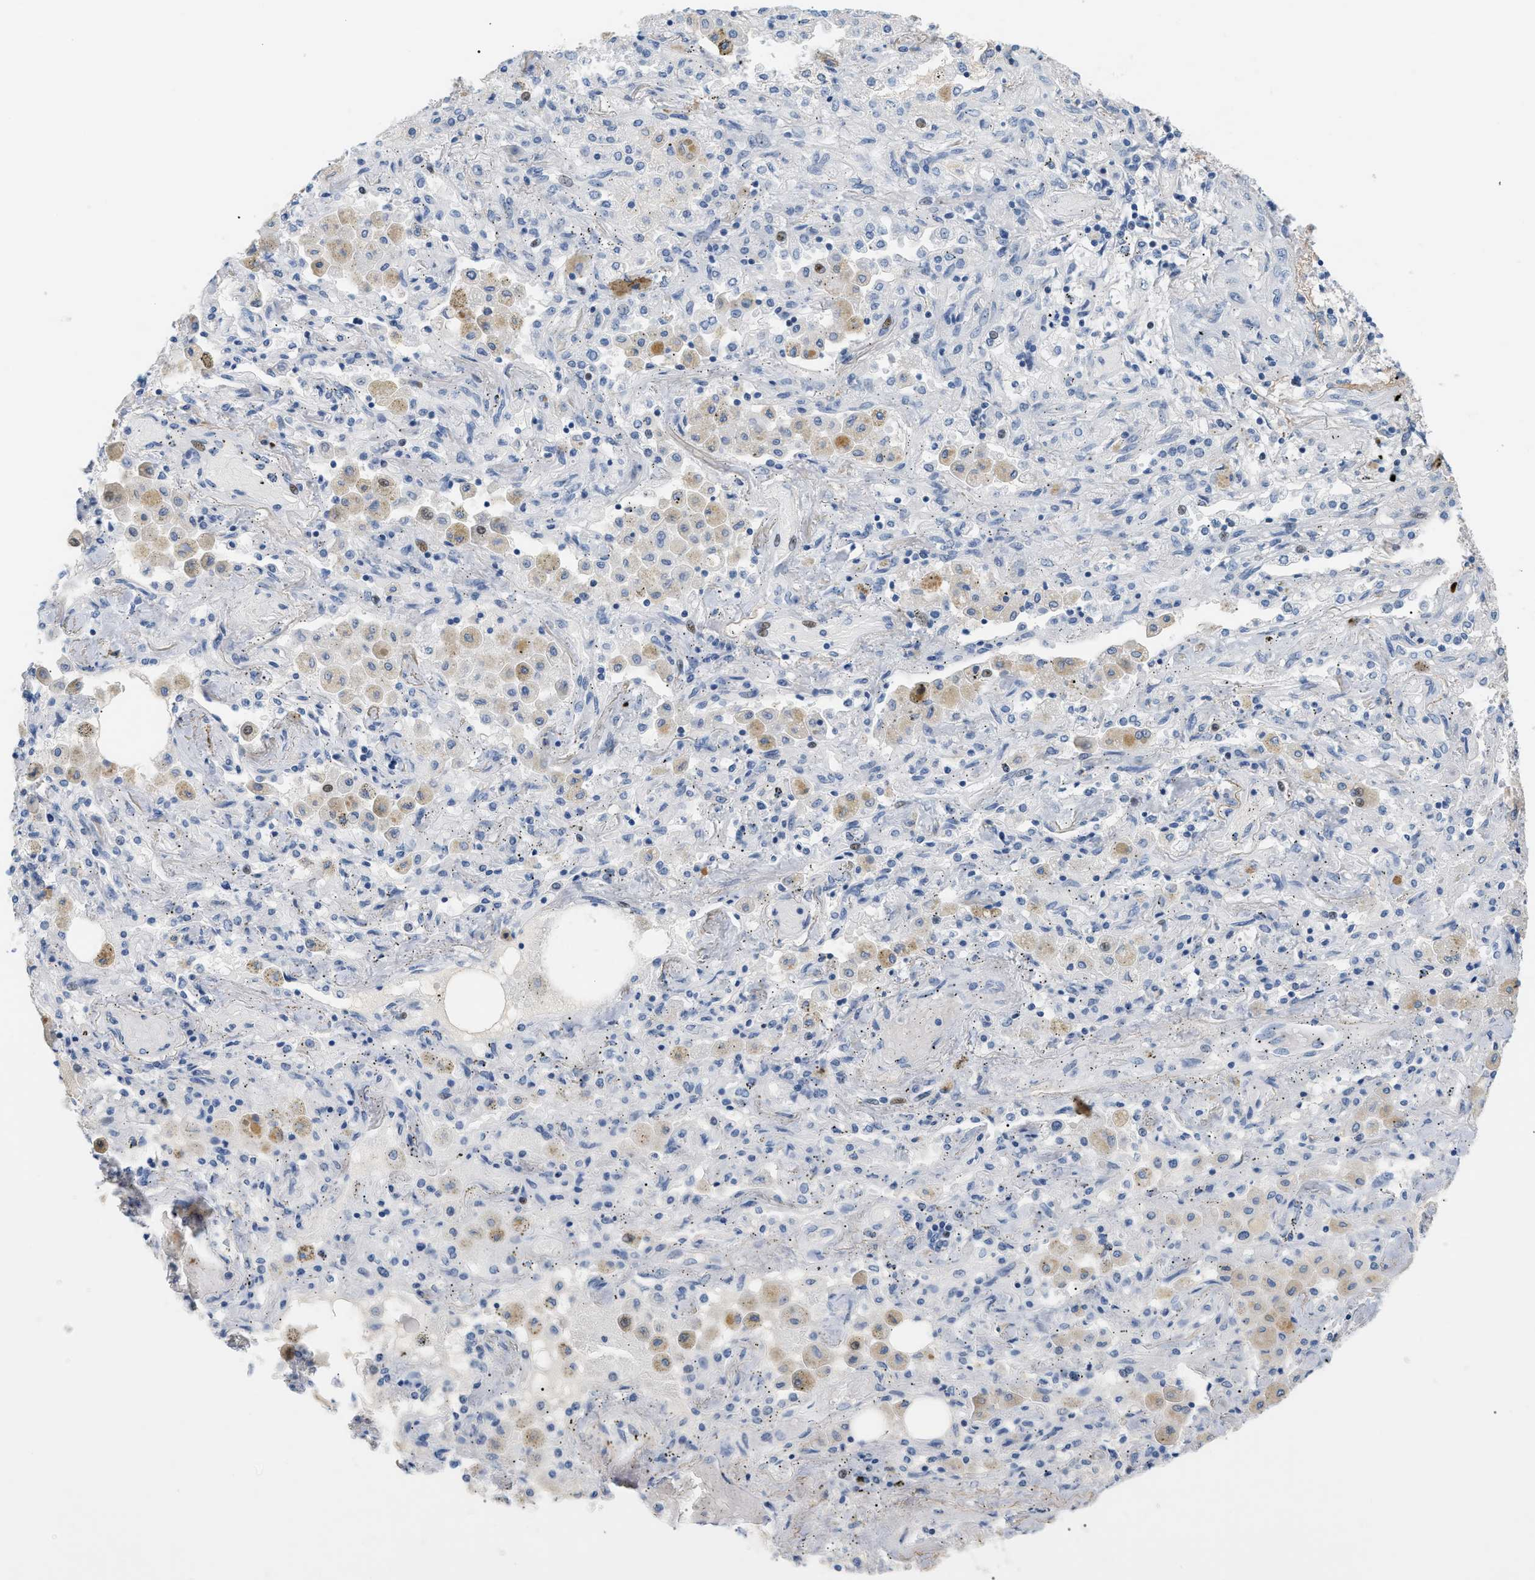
{"staining": {"intensity": "negative", "quantity": "none", "location": "none"}, "tissue": "lung cancer", "cell_type": "Tumor cells", "image_type": "cancer", "snomed": [{"axis": "morphology", "description": "Squamous cell carcinoma, NOS"}, {"axis": "topography", "description": "Lung"}], "caption": "Lung cancer was stained to show a protein in brown. There is no significant positivity in tumor cells. Nuclei are stained in blue.", "gene": "CFH", "patient": {"sex": "female", "age": 47}}